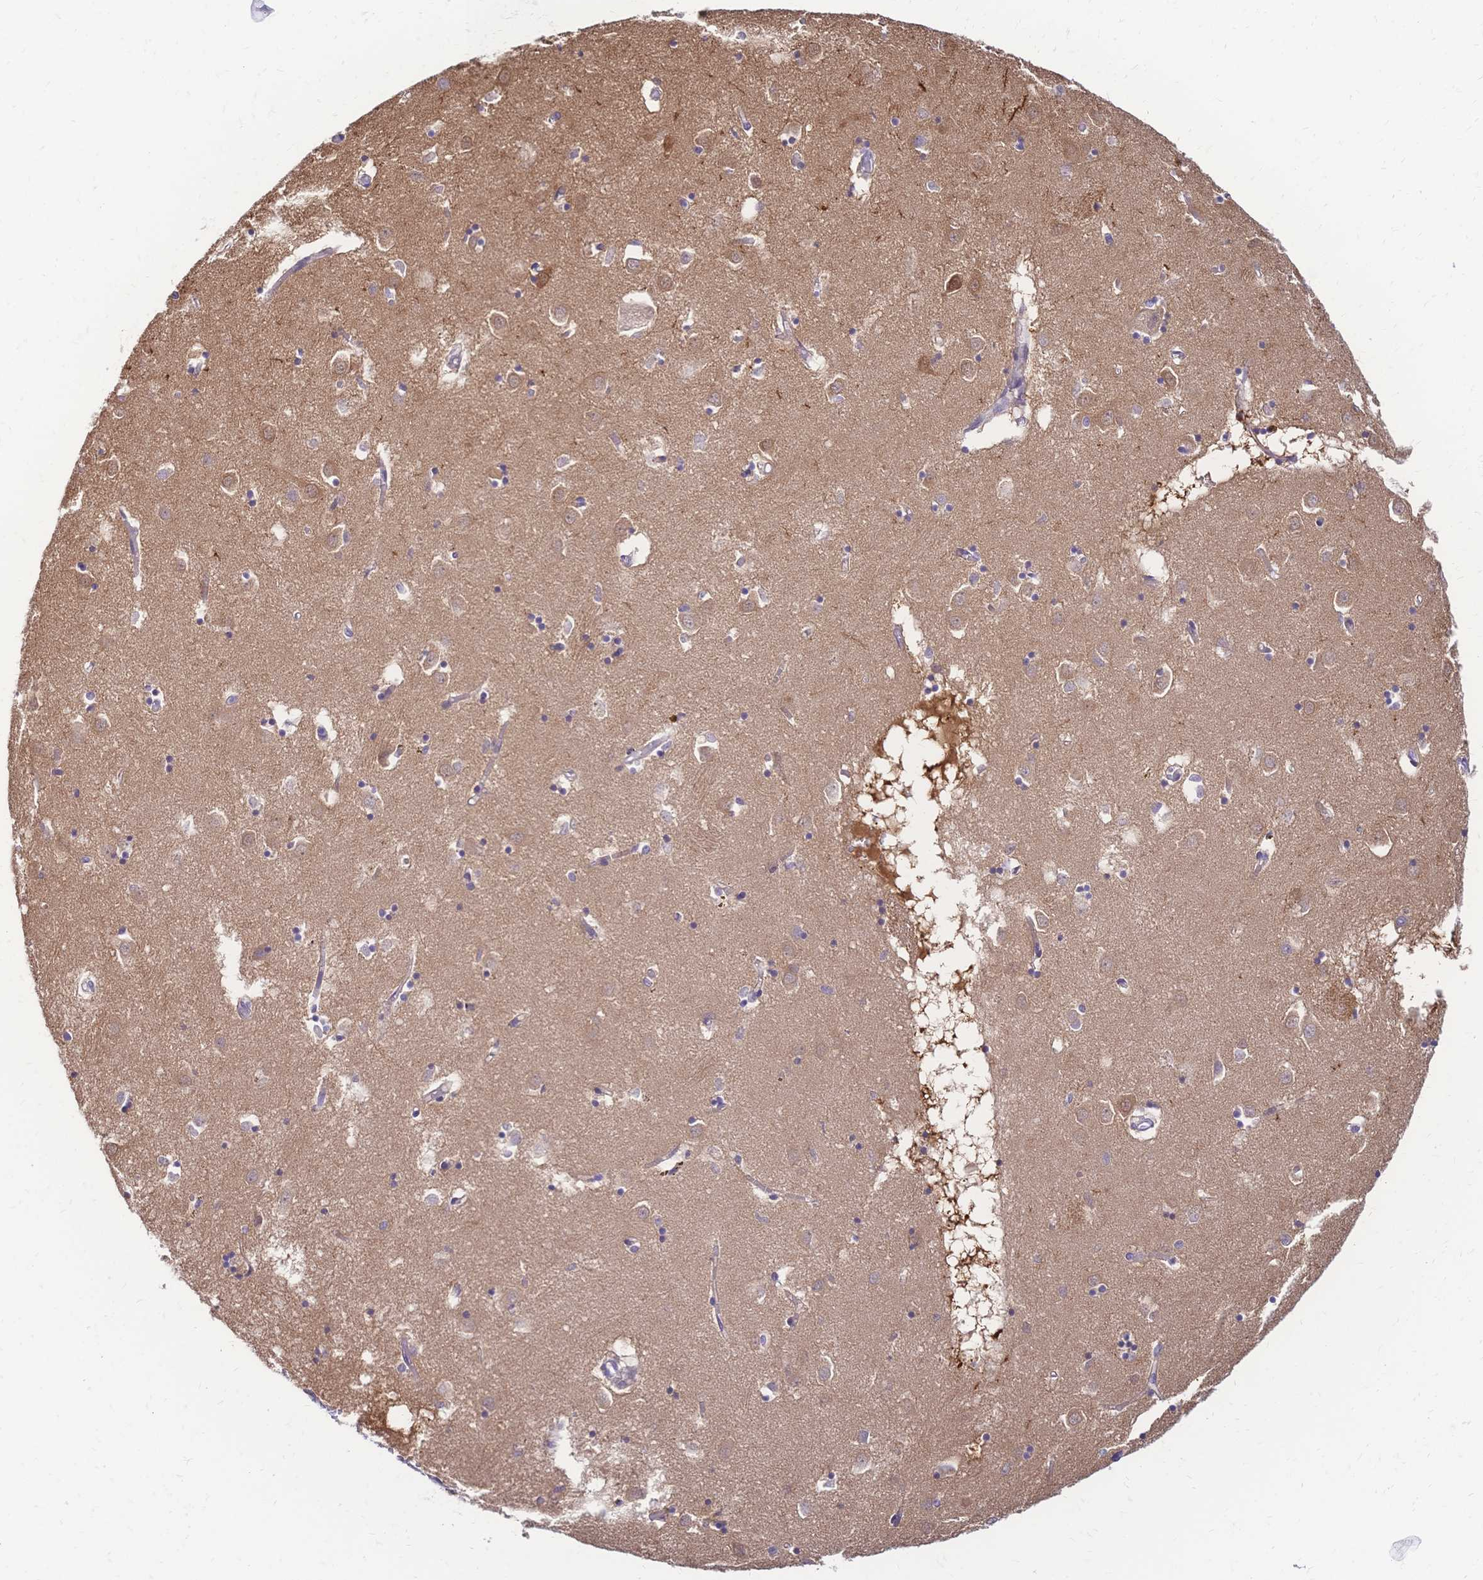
{"staining": {"intensity": "negative", "quantity": "none", "location": "none"}, "tissue": "caudate", "cell_type": "Glial cells", "image_type": "normal", "snomed": [{"axis": "morphology", "description": "Normal tissue, NOS"}, {"axis": "topography", "description": "Lateral ventricle wall"}], "caption": "Micrograph shows no protein positivity in glial cells of normal caudate.", "gene": "GRB7", "patient": {"sex": "male", "age": 70}}